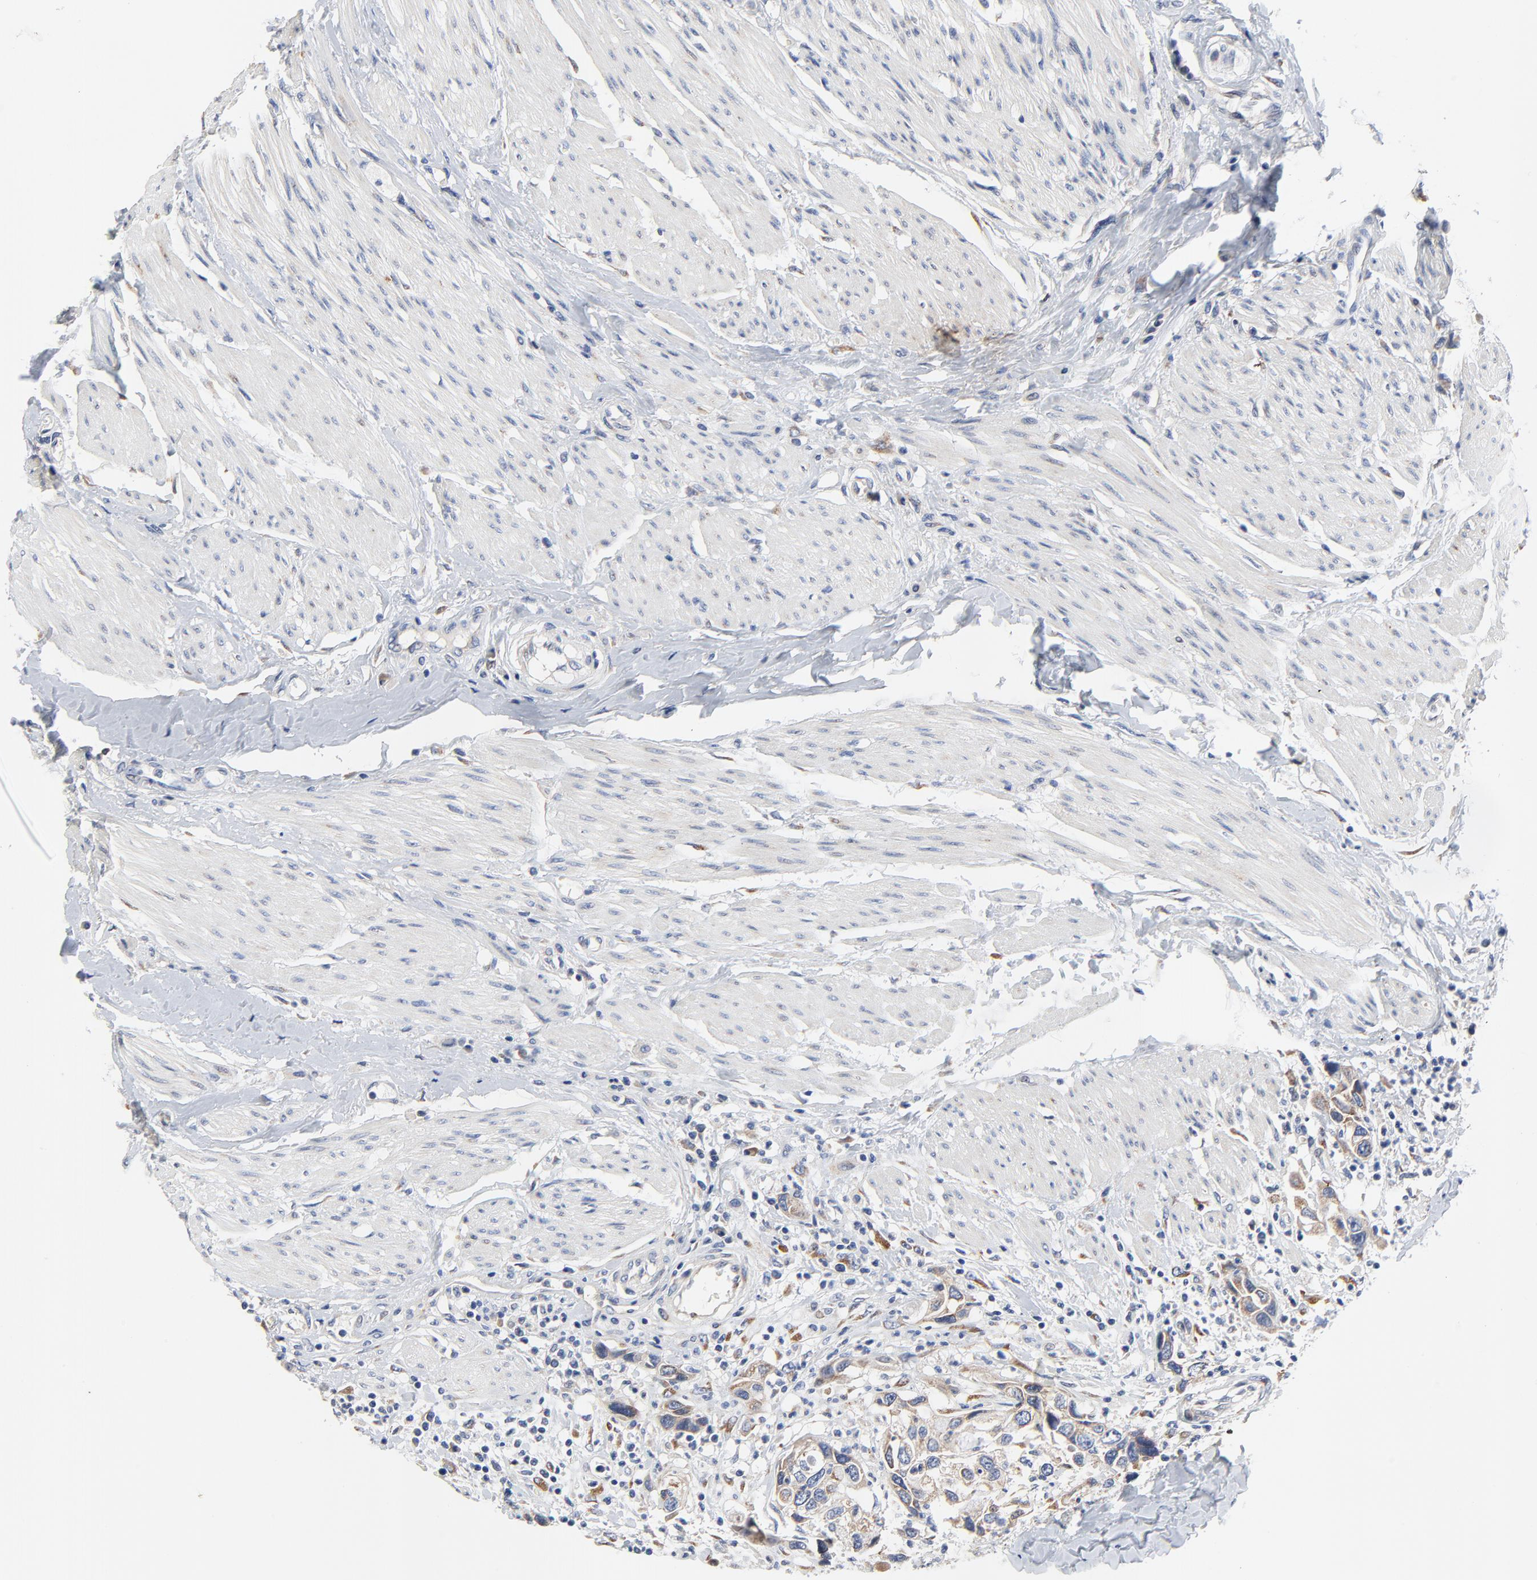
{"staining": {"intensity": "moderate", "quantity": ">75%", "location": "cytoplasmic/membranous"}, "tissue": "urothelial cancer", "cell_type": "Tumor cells", "image_type": "cancer", "snomed": [{"axis": "morphology", "description": "Urothelial carcinoma, High grade"}, {"axis": "topography", "description": "Urinary bladder"}], "caption": "IHC staining of urothelial carcinoma (high-grade), which shows medium levels of moderate cytoplasmic/membranous staining in about >75% of tumor cells indicating moderate cytoplasmic/membranous protein expression. The staining was performed using DAB (brown) for protein detection and nuclei were counterstained in hematoxylin (blue).", "gene": "VAV2", "patient": {"sex": "male", "age": 66}}